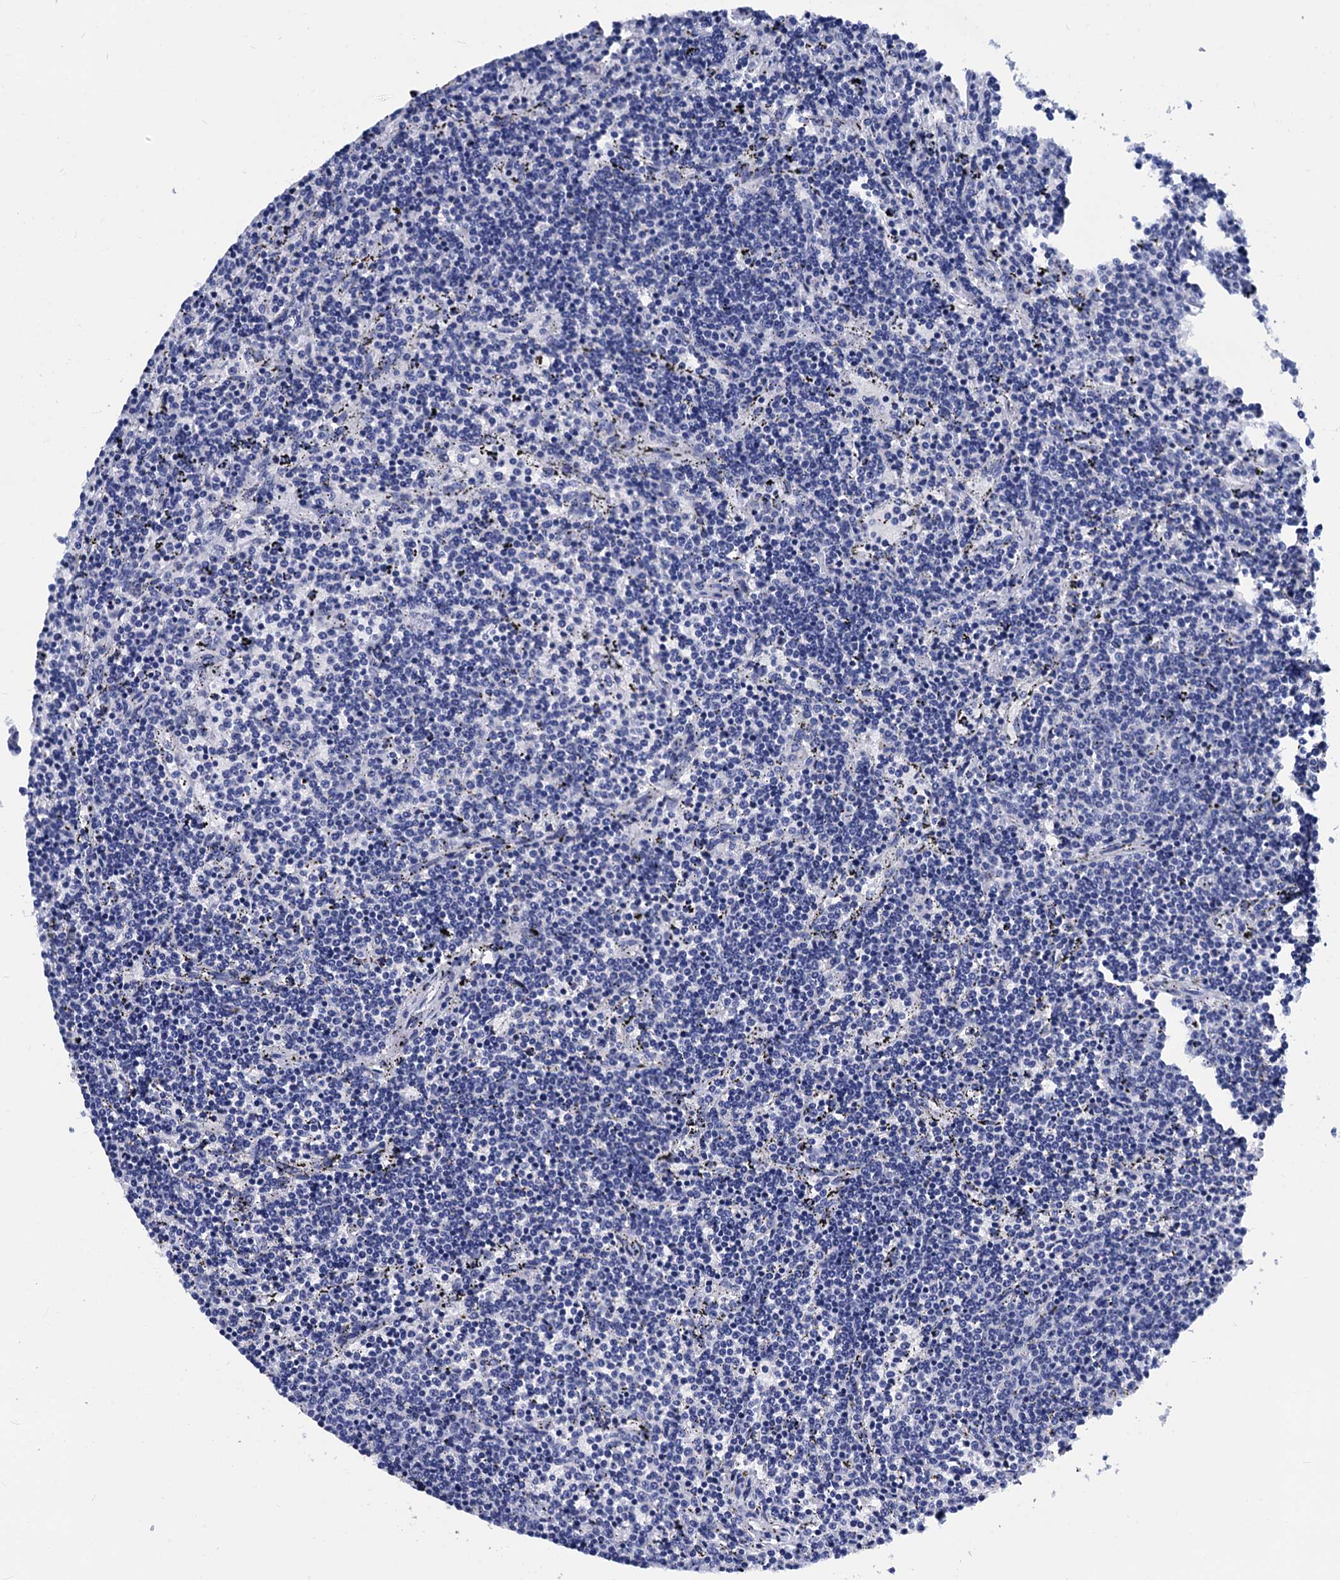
{"staining": {"intensity": "negative", "quantity": "none", "location": "none"}, "tissue": "lymphoma", "cell_type": "Tumor cells", "image_type": "cancer", "snomed": [{"axis": "morphology", "description": "Malignant lymphoma, non-Hodgkin's type, Low grade"}, {"axis": "topography", "description": "Spleen"}], "caption": "This is an immunohistochemistry (IHC) photomicrograph of lymphoma. There is no staining in tumor cells.", "gene": "MYBPC3", "patient": {"sex": "female", "age": 50}}